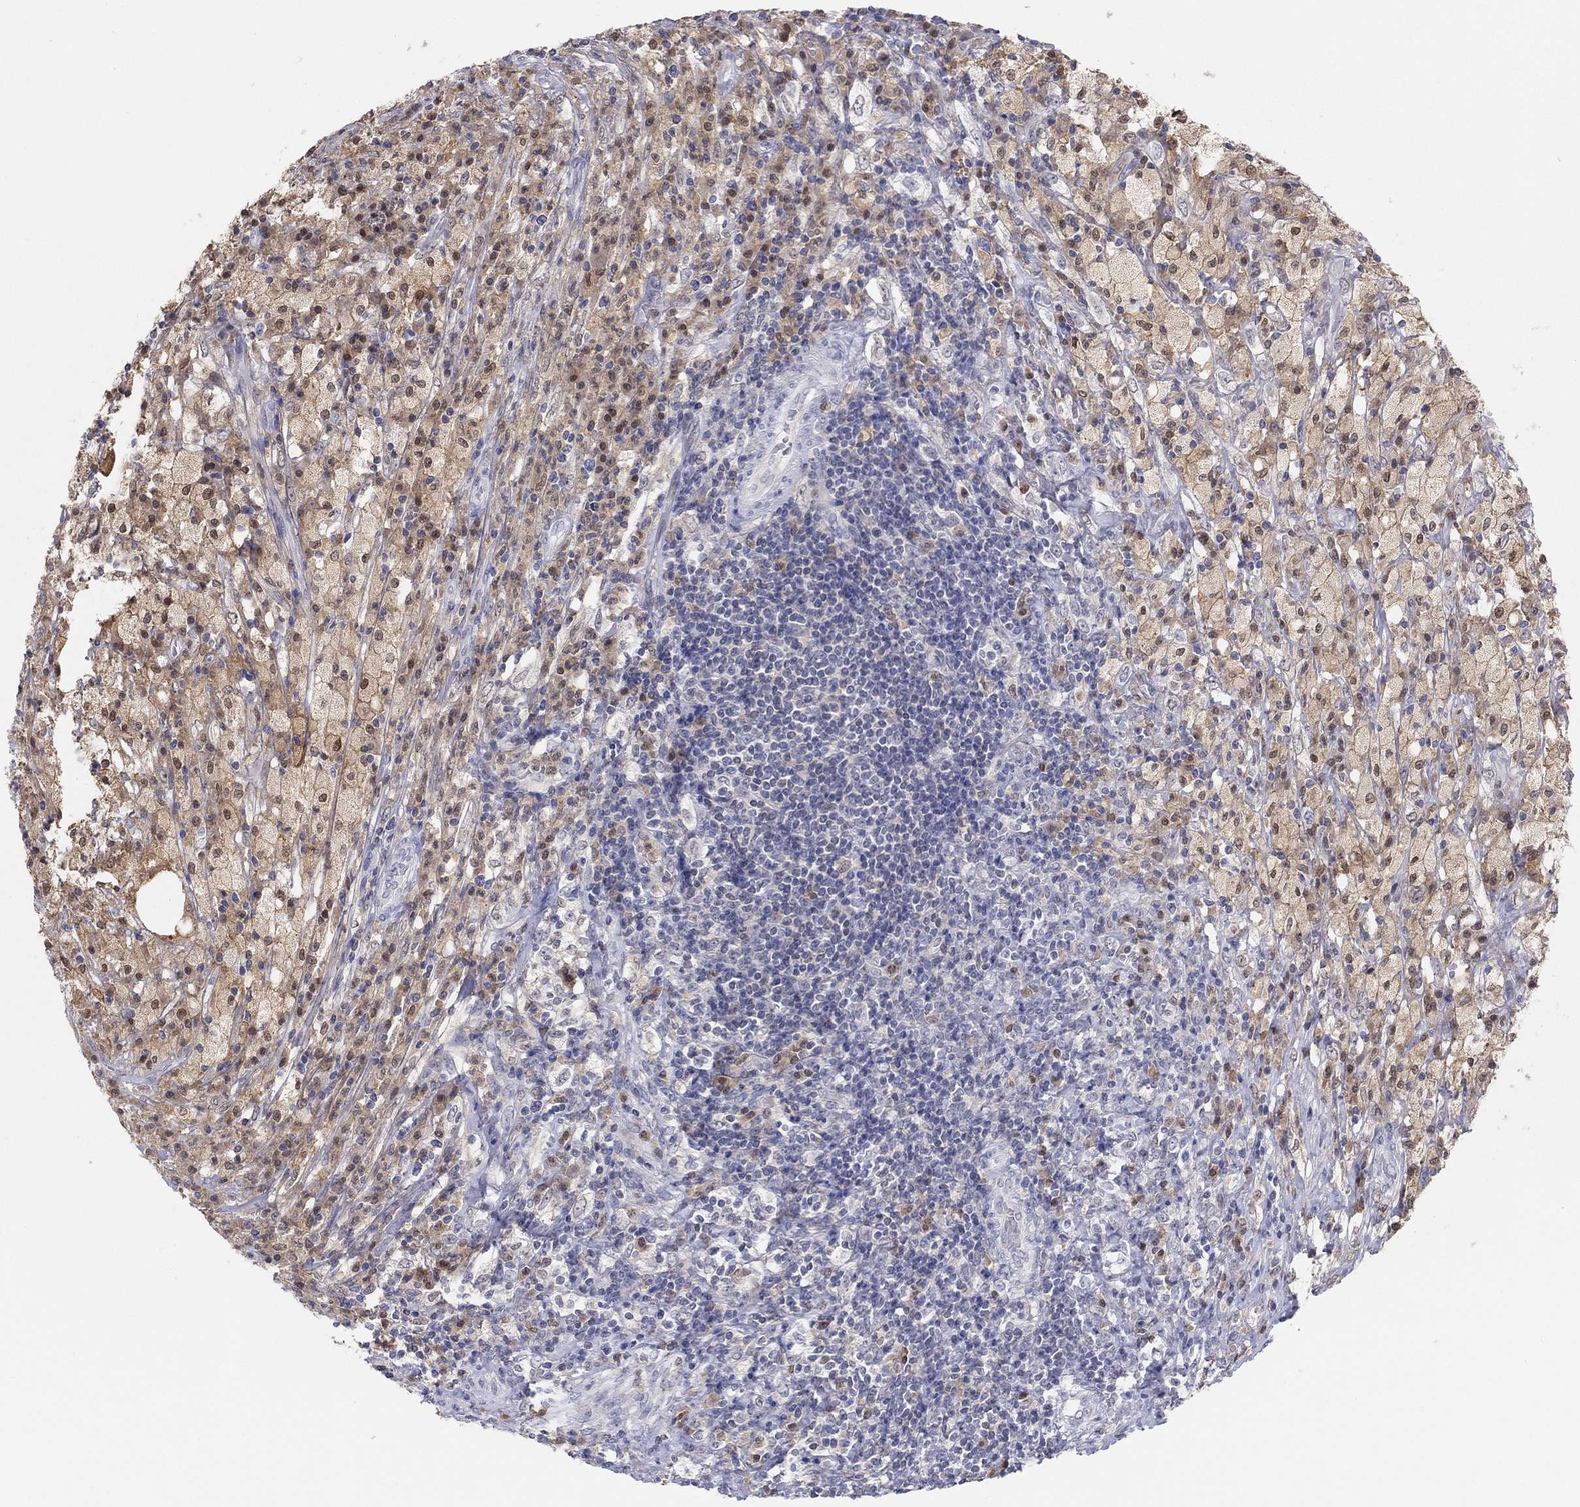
{"staining": {"intensity": "weak", "quantity": ">75%", "location": "cytoplasmic/membranous,nuclear"}, "tissue": "testis cancer", "cell_type": "Tumor cells", "image_type": "cancer", "snomed": [{"axis": "morphology", "description": "Necrosis, NOS"}, {"axis": "morphology", "description": "Carcinoma, Embryonal, NOS"}, {"axis": "topography", "description": "Testis"}], "caption": "Human testis cancer stained with a protein marker exhibits weak staining in tumor cells.", "gene": "PDXK", "patient": {"sex": "male", "age": 19}}